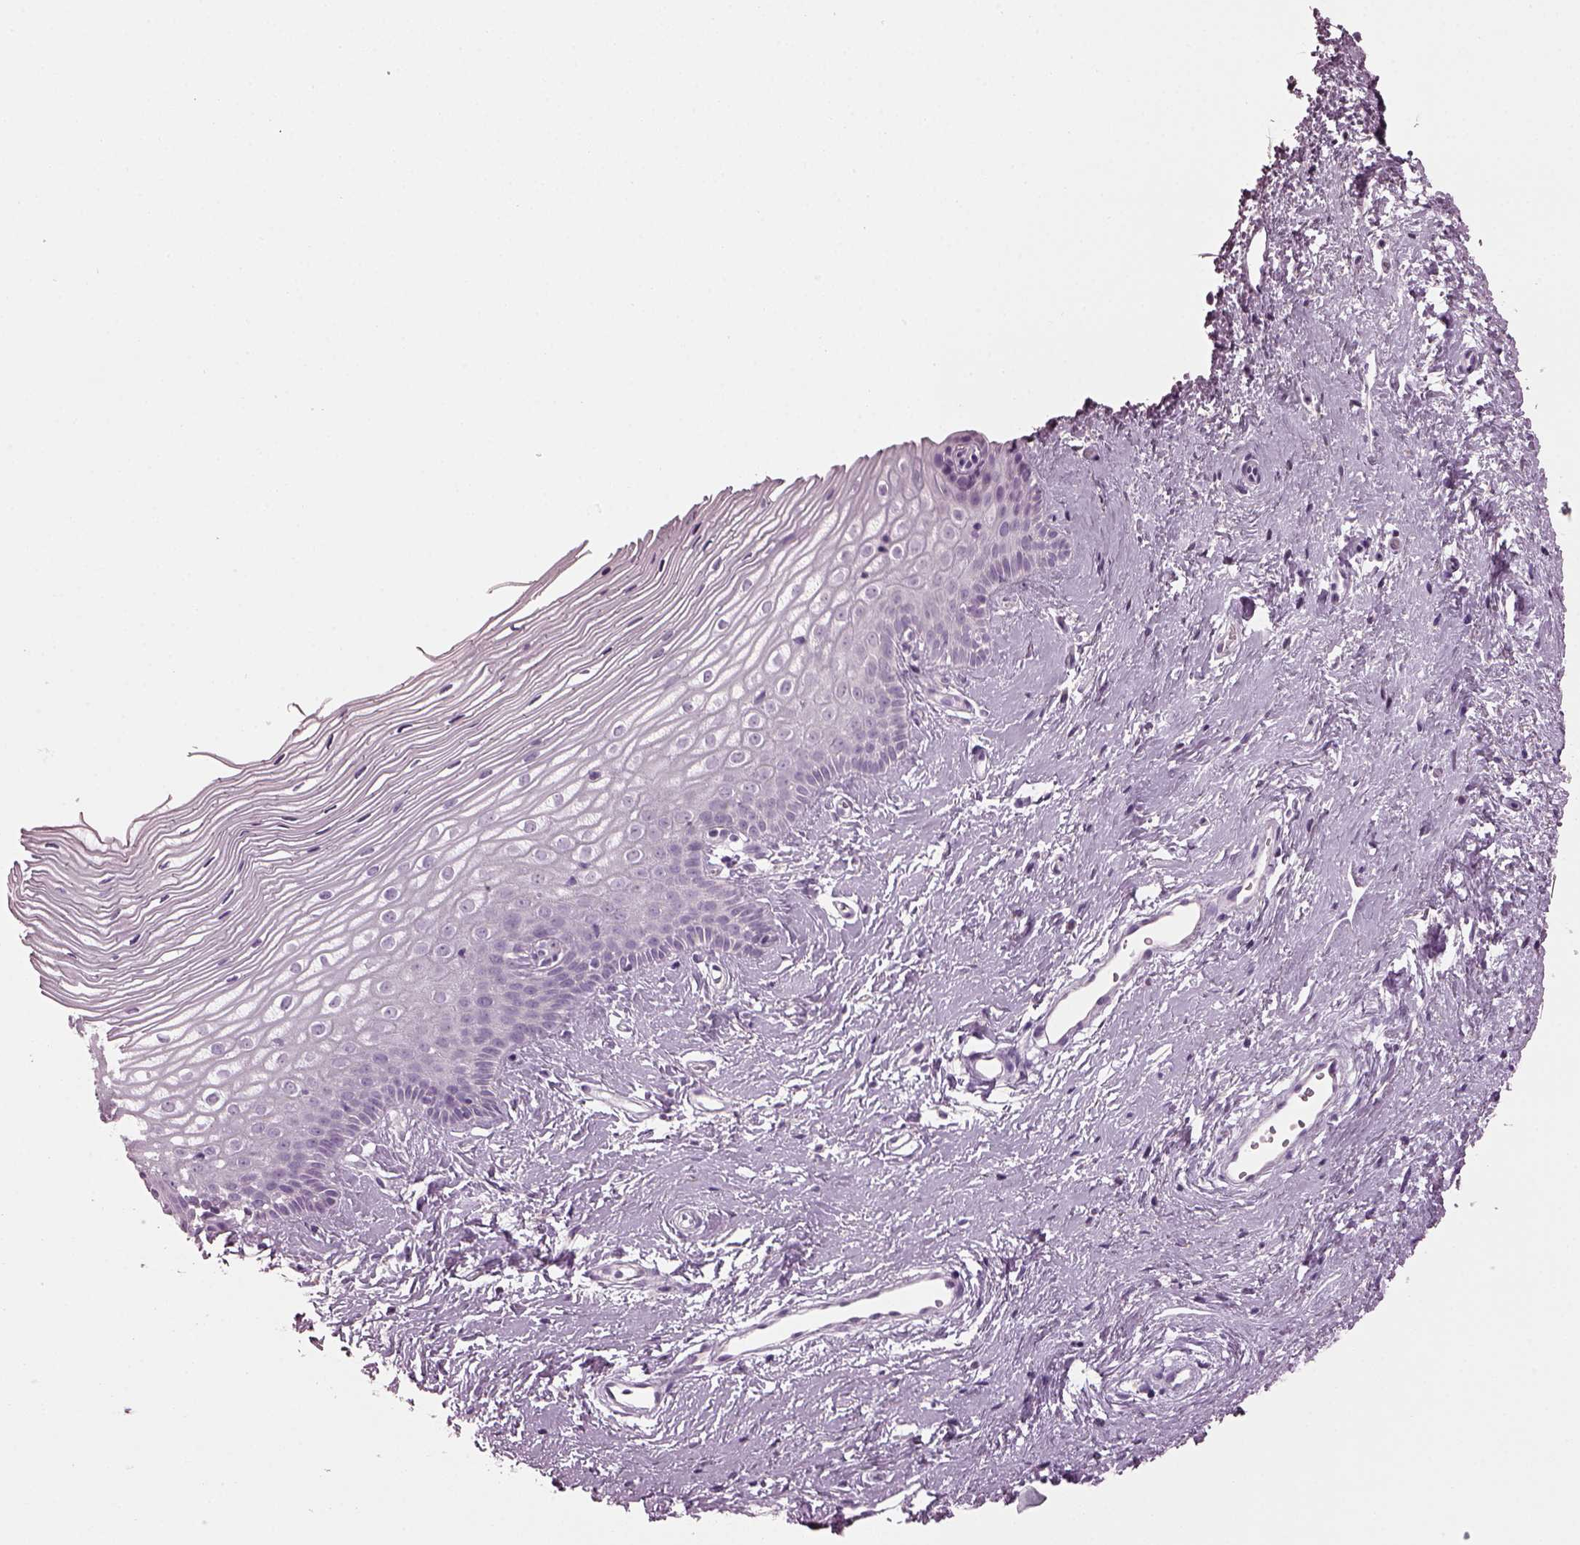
{"staining": {"intensity": "negative", "quantity": "none", "location": "none"}, "tissue": "cervix", "cell_type": "Glandular cells", "image_type": "normal", "snomed": [{"axis": "morphology", "description": "Normal tissue, NOS"}, {"axis": "topography", "description": "Cervix"}], "caption": "Cervix was stained to show a protein in brown. There is no significant positivity in glandular cells. (Brightfield microscopy of DAB (3,3'-diaminobenzidine) IHC at high magnification).", "gene": "TMEM231", "patient": {"sex": "female", "age": 40}}